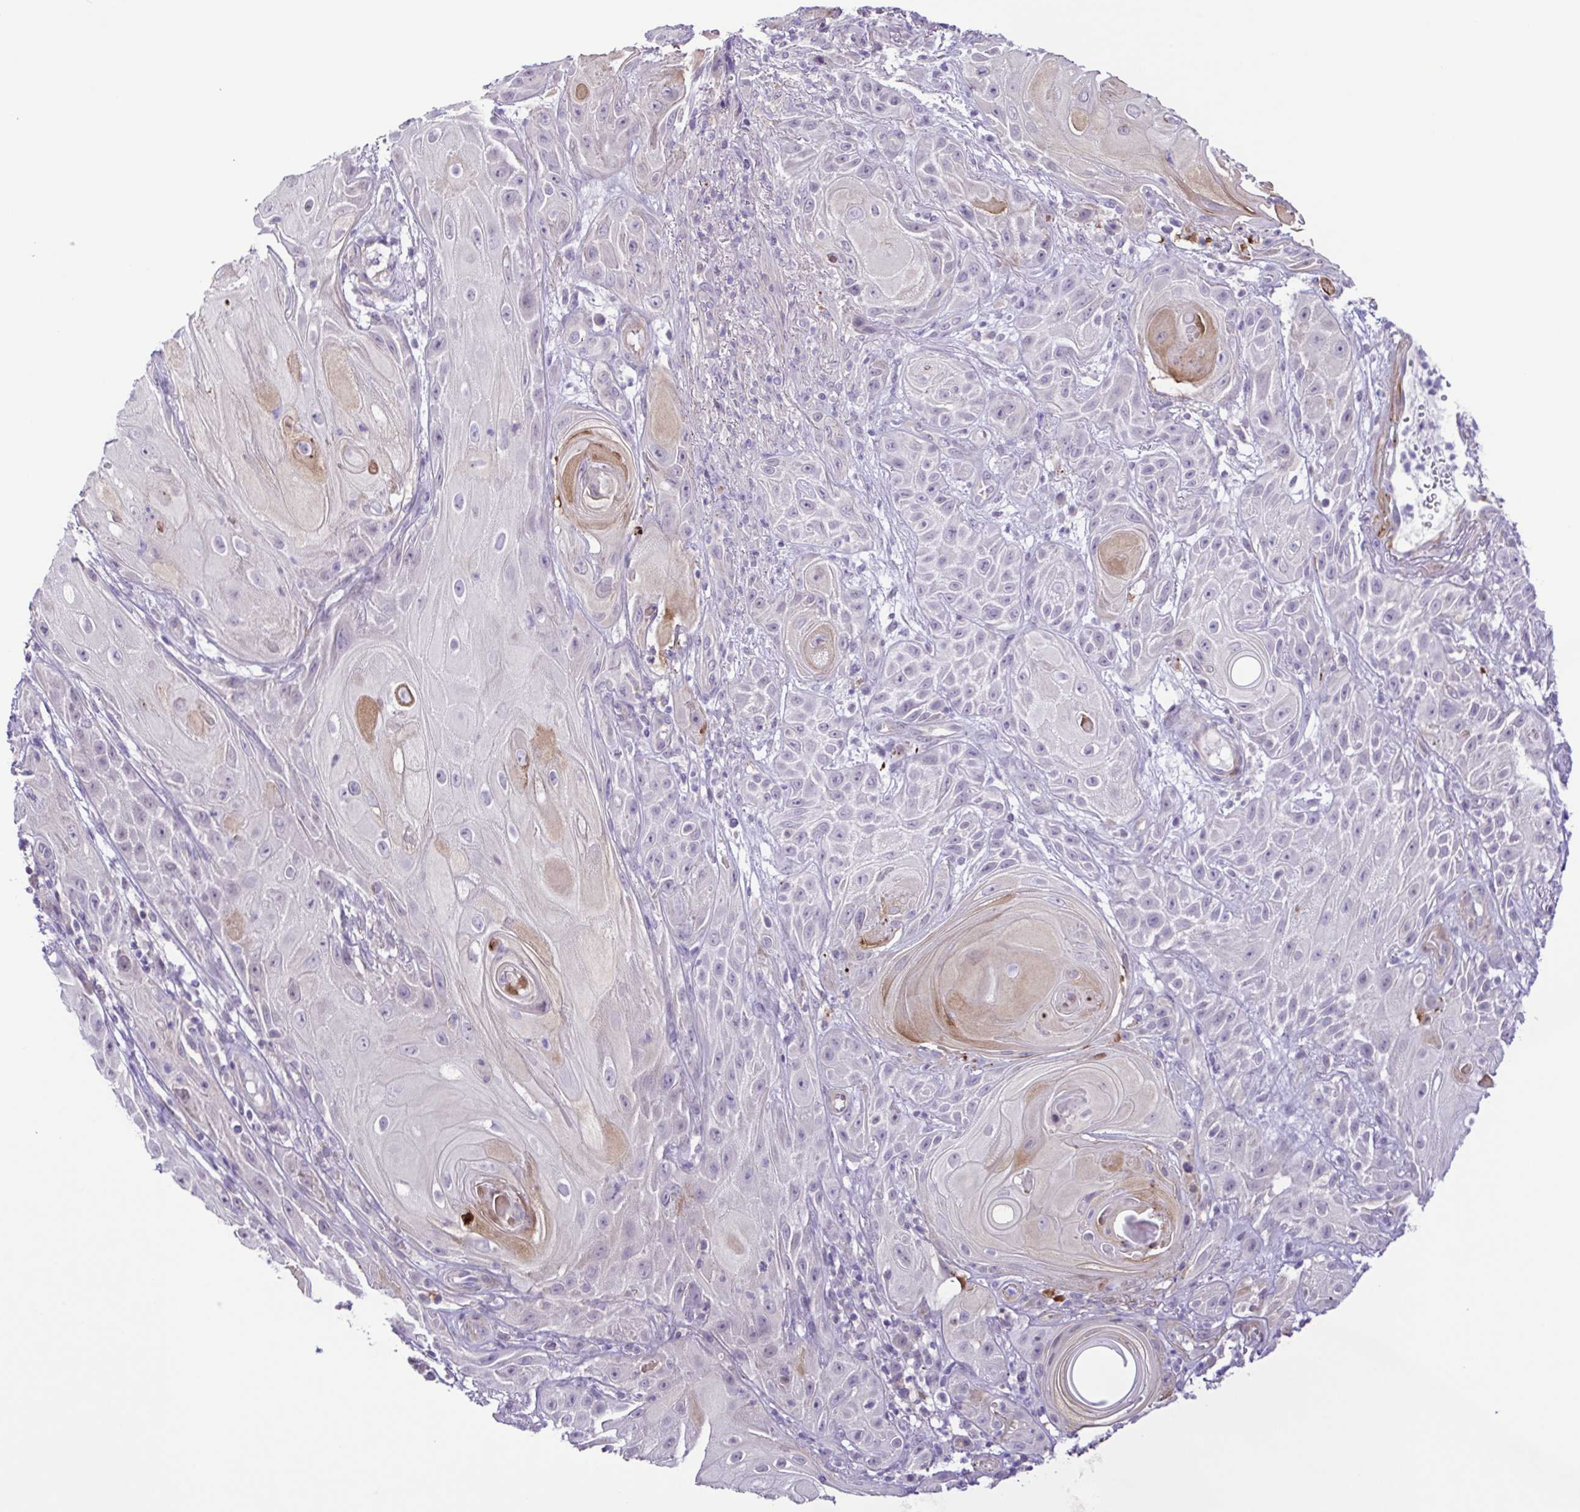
{"staining": {"intensity": "moderate", "quantity": "<25%", "location": "cytoplasmic/membranous"}, "tissue": "skin cancer", "cell_type": "Tumor cells", "image_type": "cancer", "snomed": [{"axis": "morphology", "description": "Squamous cell carcinoma, NOS"}, {"axis": "topography", "description": "Skin"}], "caption": "Brown immunohistochemical staining in human squamous cell carcinoma (skin) exhibits moderate cytoplasmic/membranous expression in about <25% of tumor cells.", "gene": "DCLK2", "patient": {"sex": "male", "age": 62}}